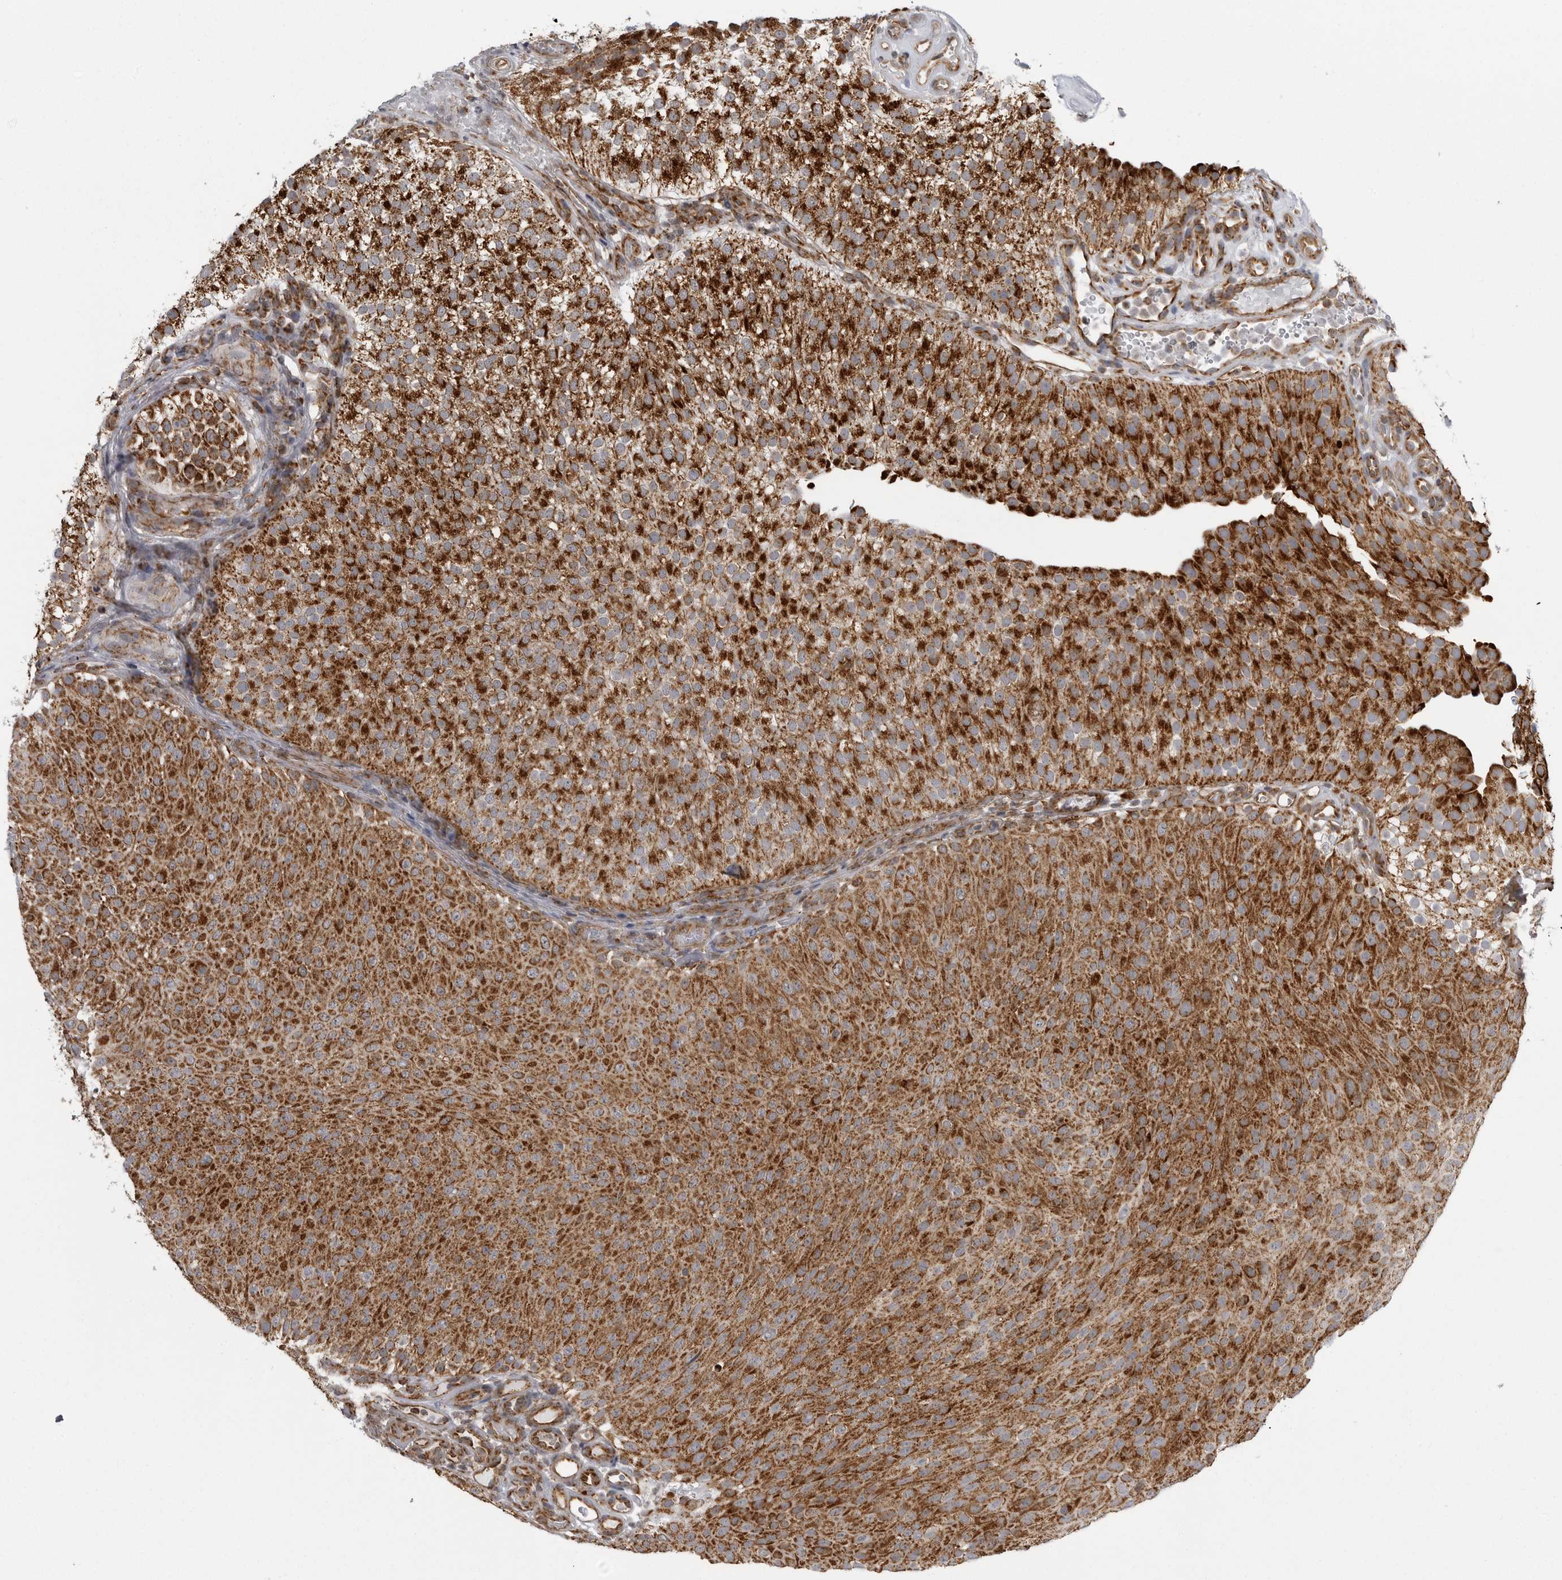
{"staining": {"intensity": "strong", "quantity": ">75%", "location": "cytoplasmic/membranous"}, "tissue": "urothelial cancer", "cell_type": "Tumor cells", "image_type": "cancer", "snomed": [{"axis": "morphology", "description": "Urothelial carcinoma, Low grade"}, {"axis": "topography", "description": "Urinary bladder"}], "caption": "A brown stain highlights strong cytoplasmic/membranous expression of a protein in urothelial cancer tumor cells.", "gene": "FH", "patient": {"sex": "male", "age": 78}}